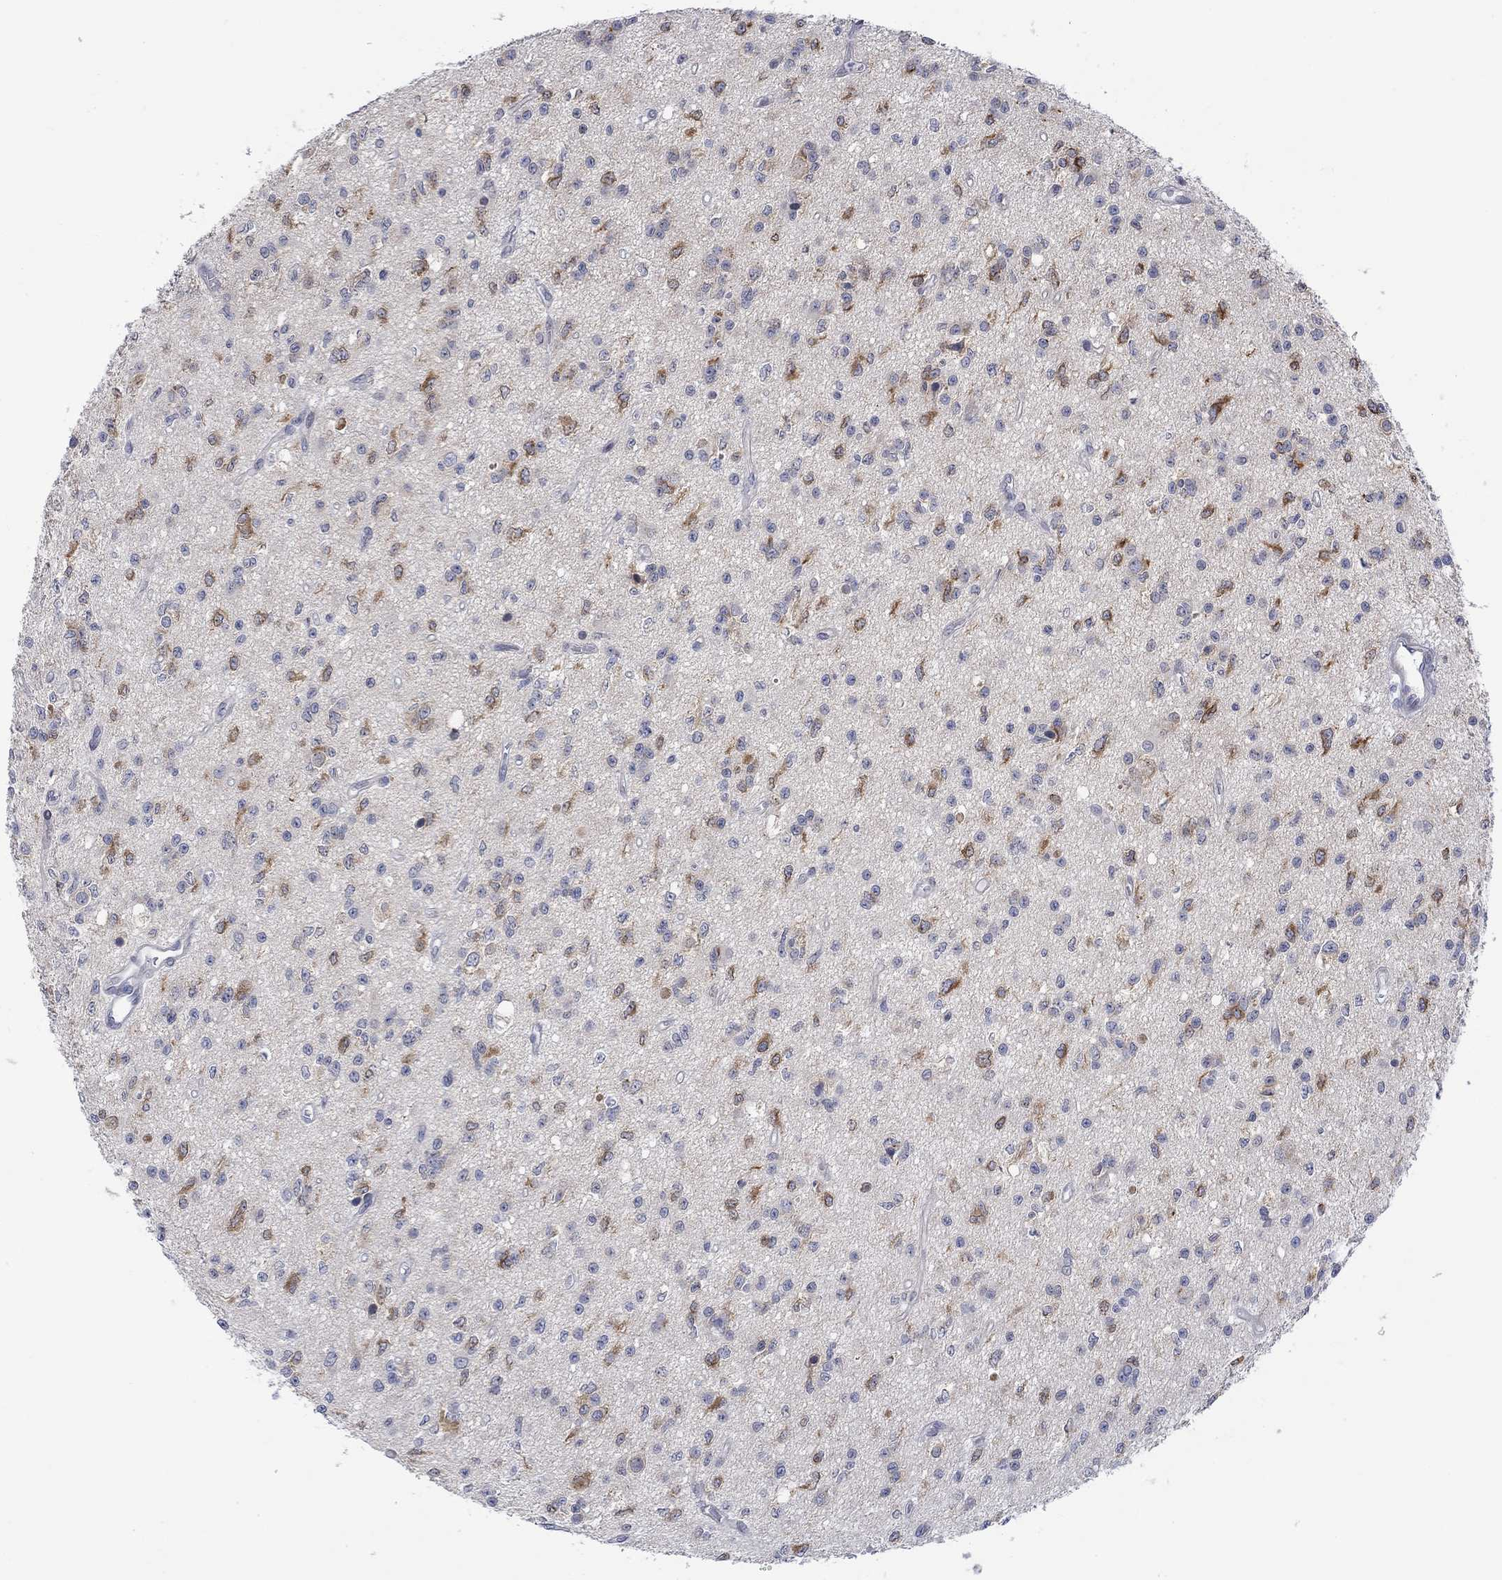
{"staining": {"intensity": "strong", "quantity": "<25%", "location": "cytoplasmic/membranous"}, "tissue": "glioma", "cell_type": "Tumor cells", "image_type": "cancer", "snomed": [{"axis": "morphology", "description": "Glioma, malignant, Low grade"}, {"axis": "topography", "description": "Brain"}], "caption": "Protein expression analysis of human malignant low-grade glioma reveals strong cytoplasmic/membranous positivity in approximately <25% of tumor cells. (brown staining indicates protein expression, while blue staining denotes nuclei).", "gene": "DCX", "patient": {"sex": "female", "age": 45}}